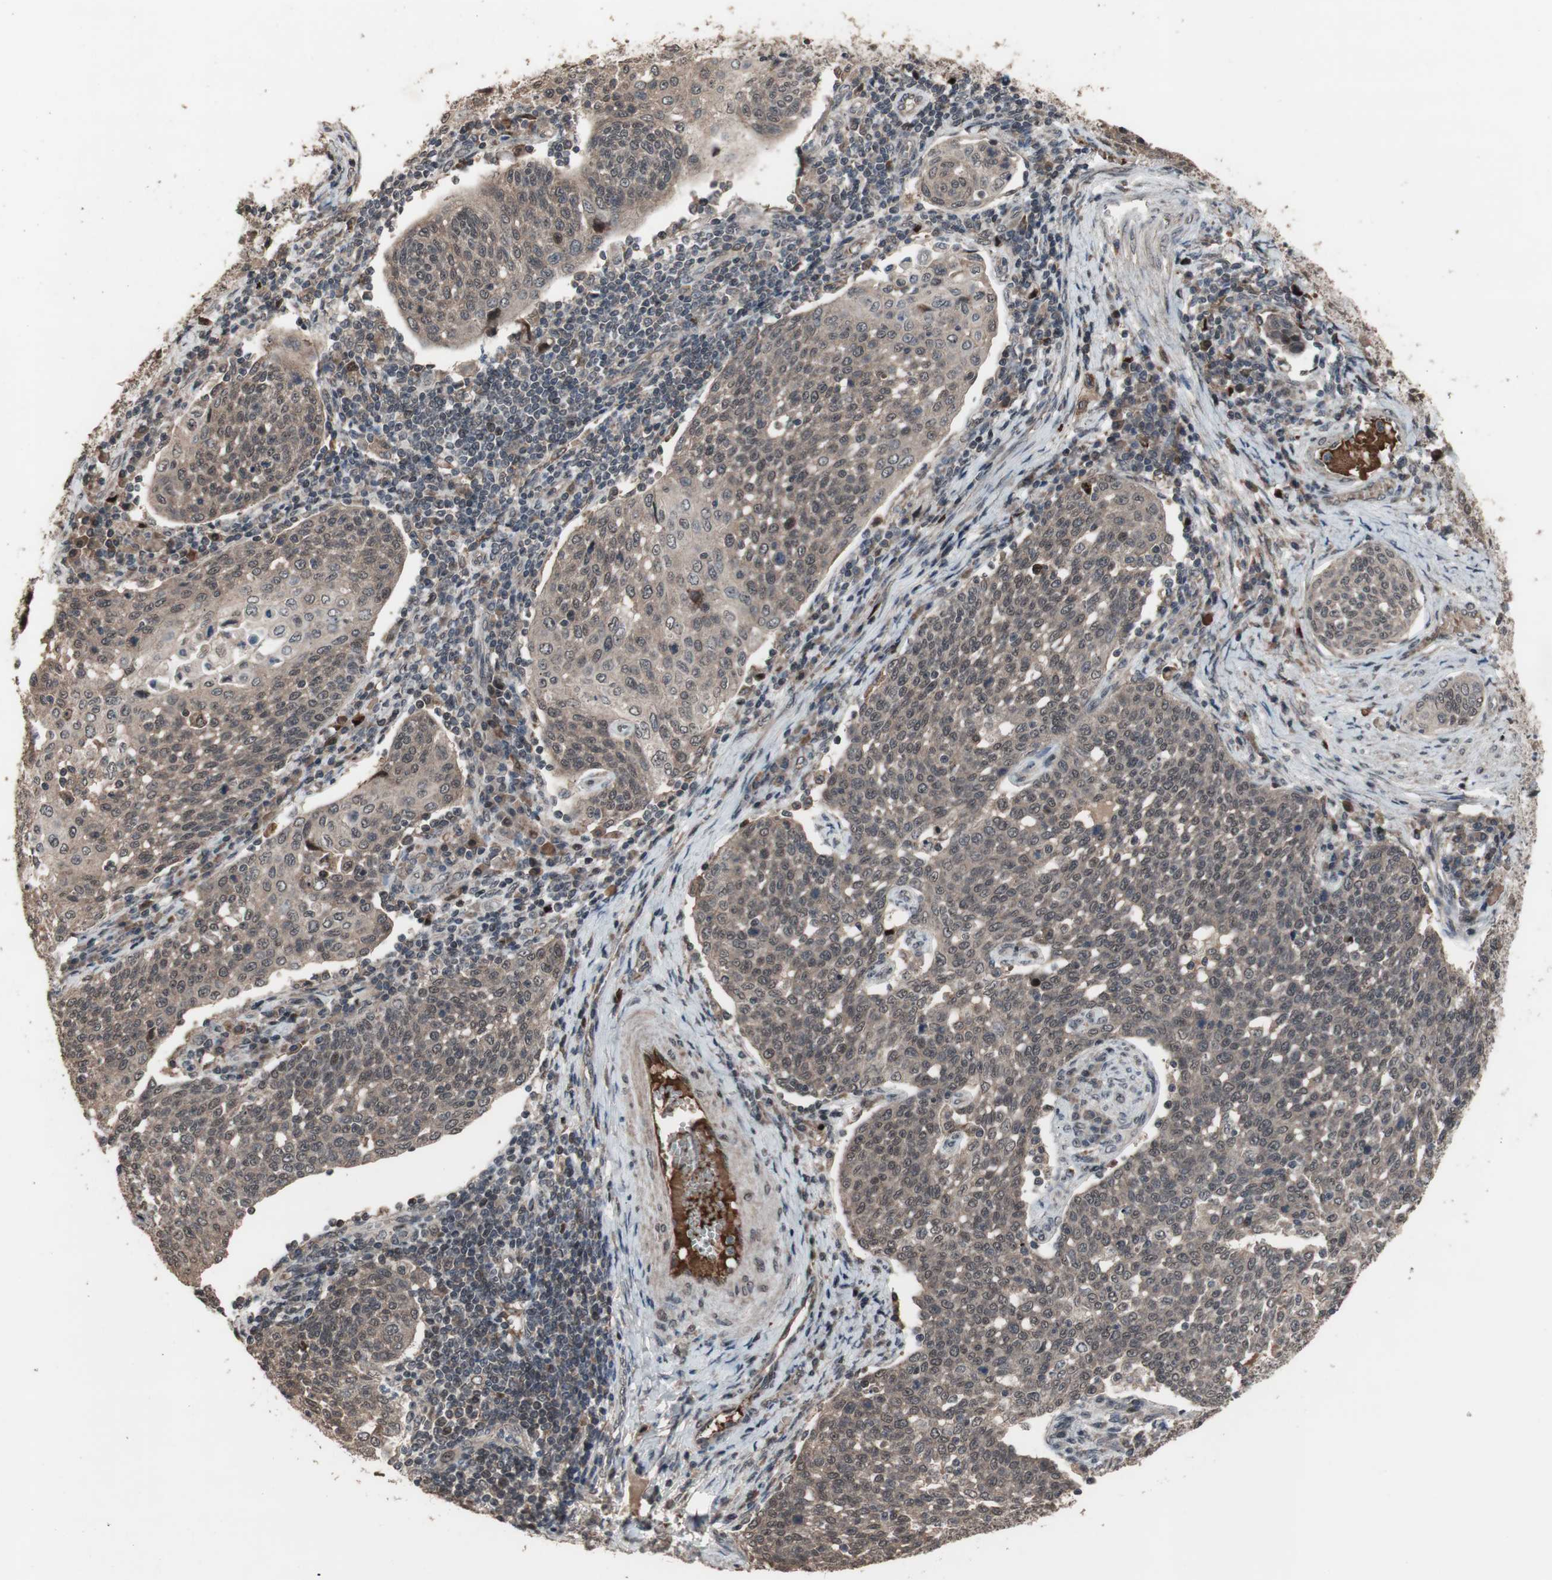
{"staining": {"intensity": "moderate", "quantity": ">75%", "location": "cytoplasmic/membranous"}, "tissue": "cervical cancer", "cell_type": "Tumor cells", "image_type": "cancer", "snomed": [{"axis": "morphology", "description": "Squamous cell carcinoma, NOS"}, {"axis": "topography", "description": "Cervix"}], "caption": "This image demonstrates immunohistochemistry staining of cervical squamous cell carcinoma, with medium moderate cytoplasmic/membranous staining in about >75% of tumor cells.", "gene": "KANSL1", "patient": {"sex": "female", "age": 34}}